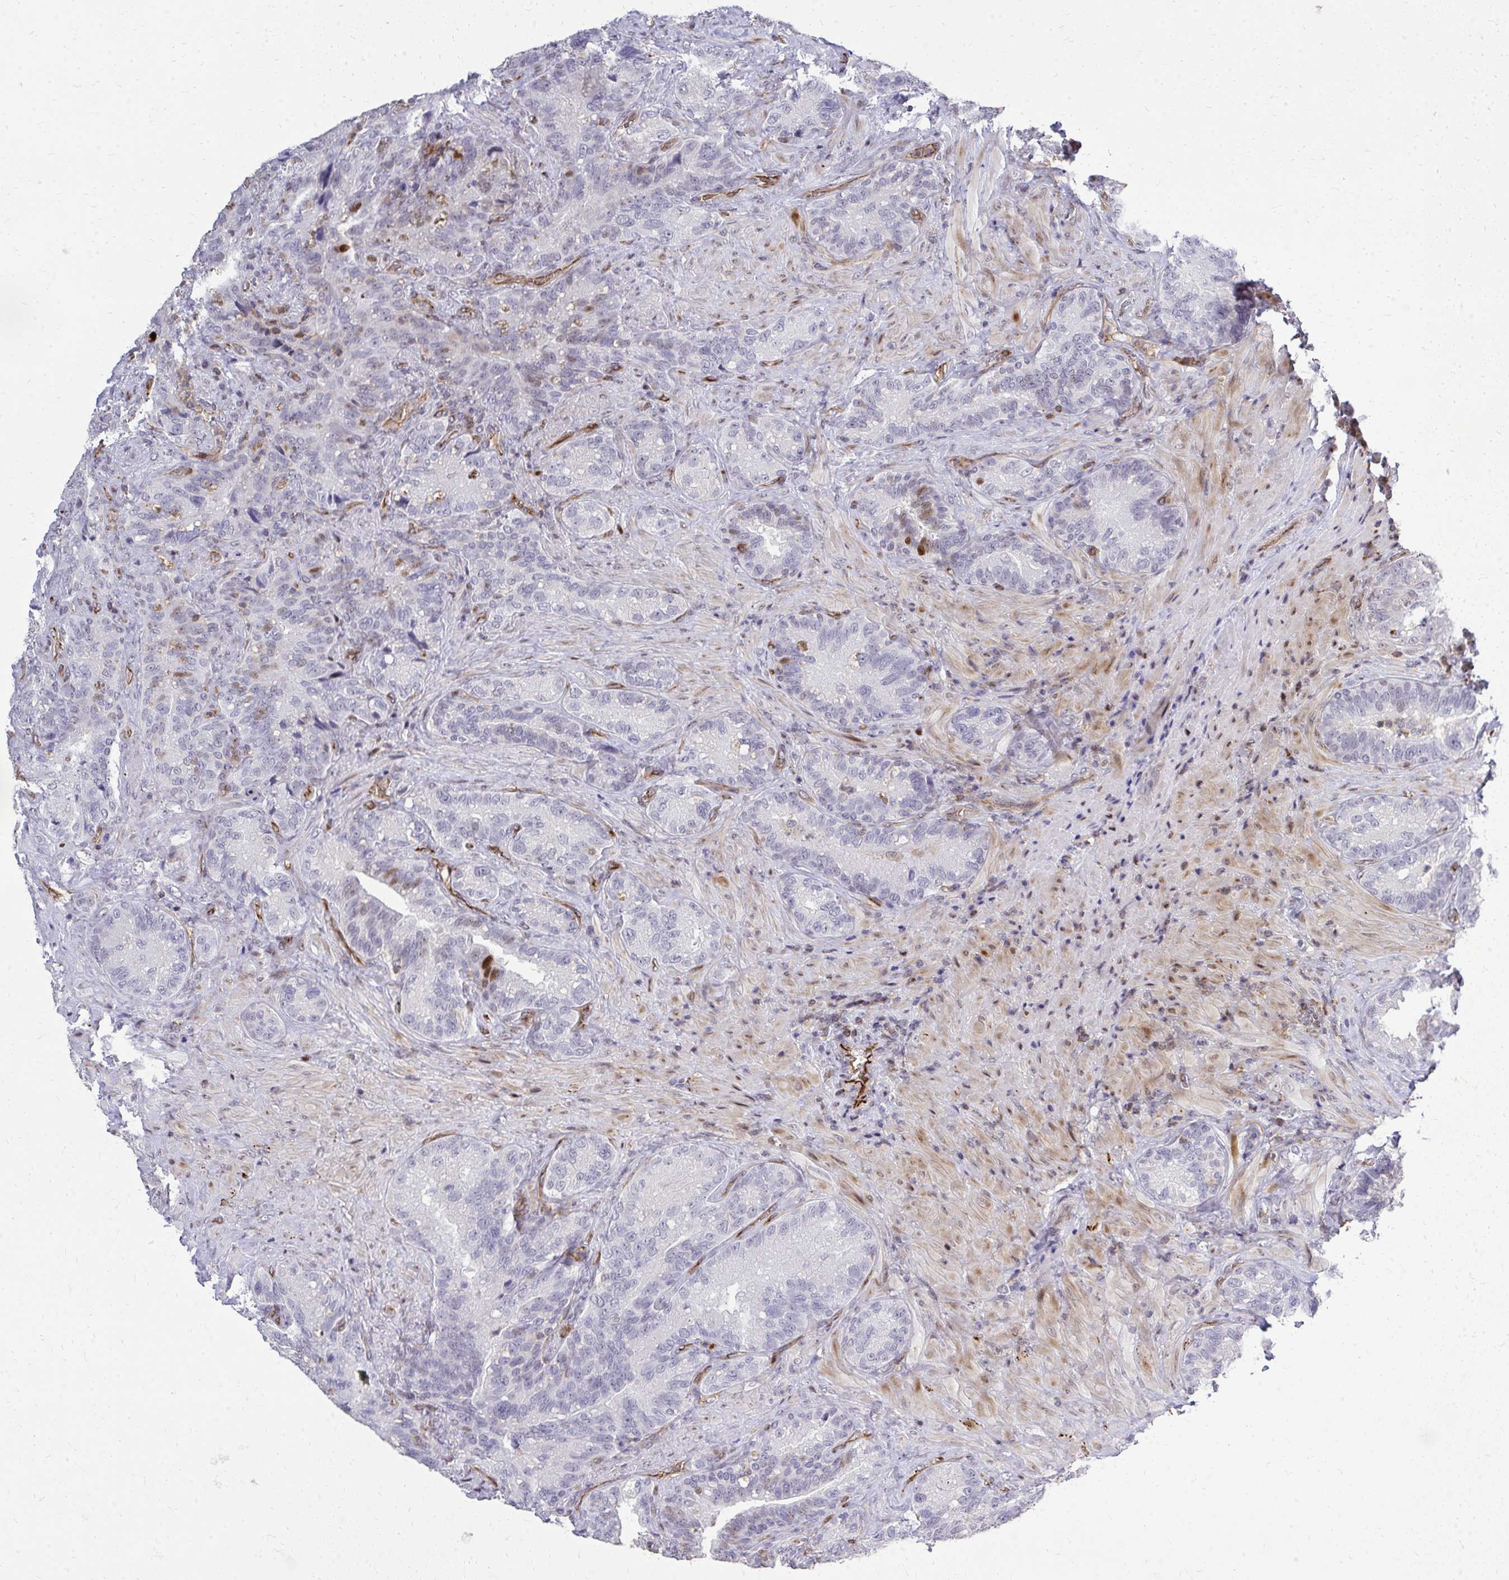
{"staining": {"intensity": "moderate", "quantity": "<25%", "location": "nuclear"}, "tissue": "seminal vesicle", "cell_type": "Glandular cells", "image_type": "normal", "snomed": [{"axis": "morphology", "description": "Normal tissue, NOS"}, {"axis": "topography", "description": "Seminal veicle"}], "caption": "Glandular cells reveal moderate nuclear staining in approximately <25% of cells in benign seminal vesicle. Nuclei are stained in blue.", "gene": "FOXN3", "patient": {"sex": "male", "age": 68}}